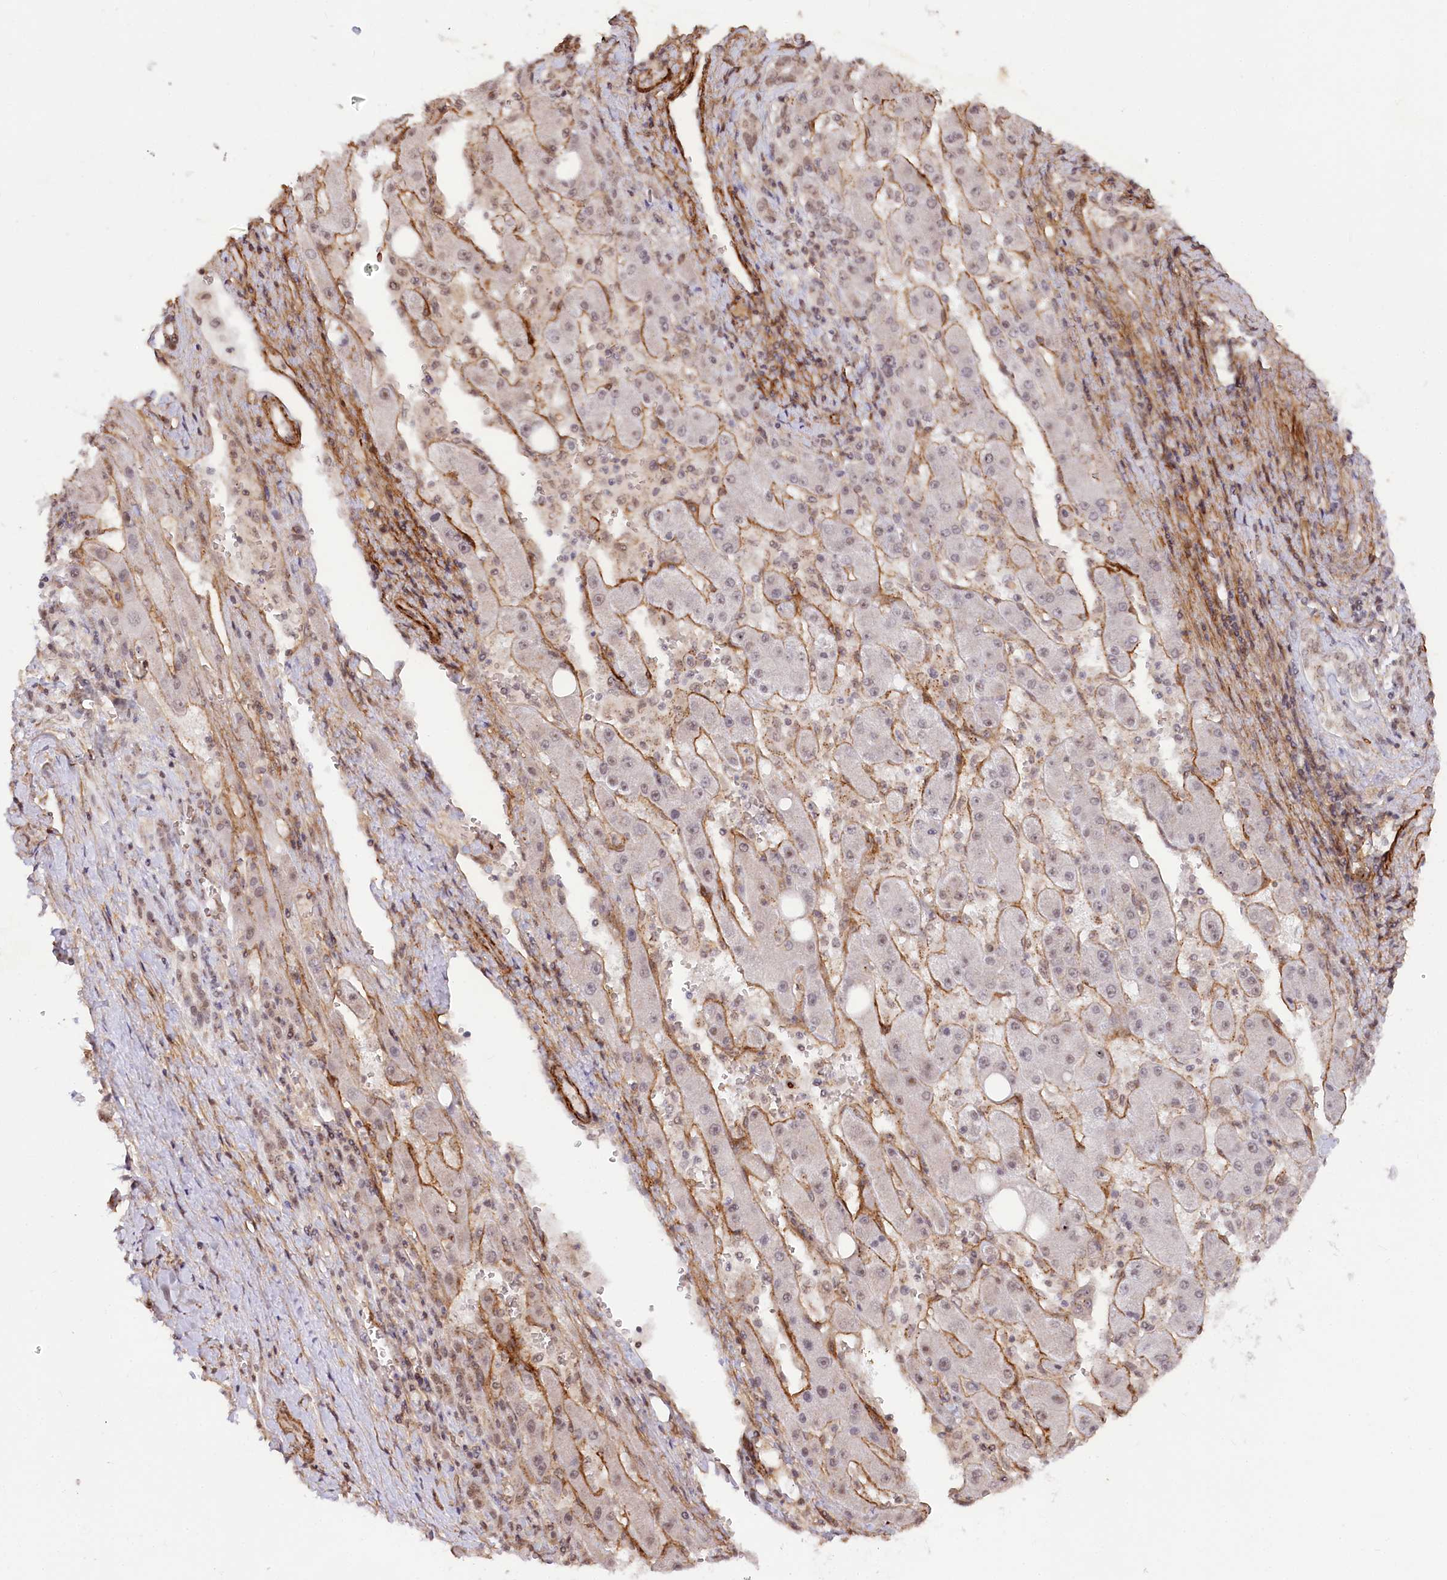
{"staining": {"intensity": "weak", "quantity": "25%-75%", "location": "nuclear"}, "tissue": "liver cancer", "cell_type": "Tumor cells", "image_type": "cancer", "snomed": [{"axis": "morphology", "description": "Carcinoma, Hepatocellular, NOS"}, {"axis": "topography", "description": "Liver"}], "caption": "Weak nuclear expression for a protein is present in about 25%-75% of tumor cells of hepatocellular carcinoma (liver) using immunohistochemistry.", "gene": "GNL3L", "patient": {"sex": "female", "age": 73}}